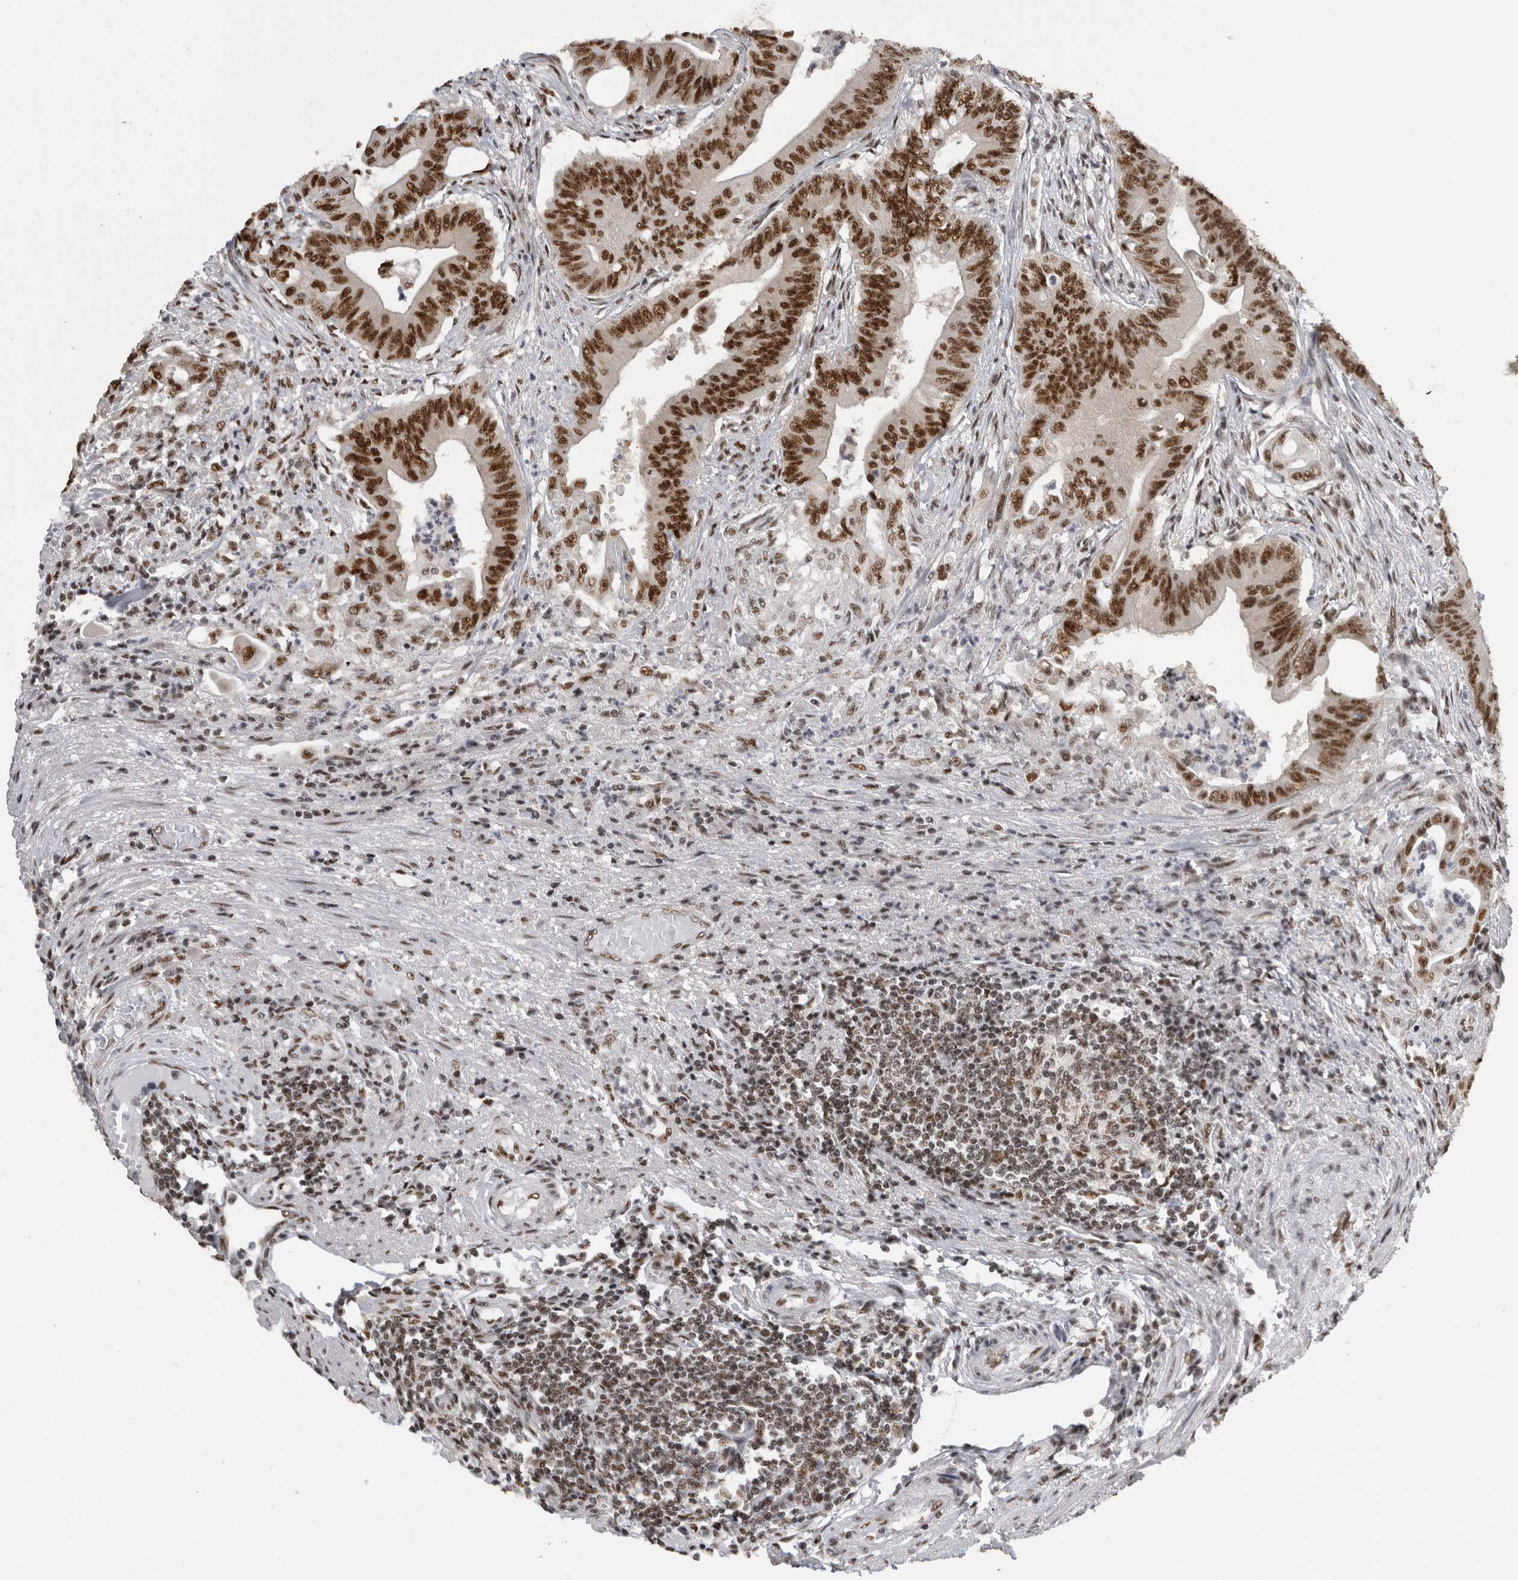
{"staining": {"intensity": "strong", "quantity": ">75%", "location": "nuclear"}, "tissue": "colorectal cancer", "cell_type": "Tumor cells", "image_type": "cancer", "snomed": [{"axis": "morphology", "description": "Adenoma, NOS"}, {"axis": "morphology", "description": "Adenocarcinoma, NOS"}, {"axis": "topography", "description": "Colon"}], "caption": "Tumor cells show strong nuclear expression in about >75% of cells in colorectal cancer (adenocarcinoma). (DAB IHC, brown staining for protein, blue staining for nuclei).", "gene": "ZSCAN2", "patient": {"sex": "male", "age": 79}}